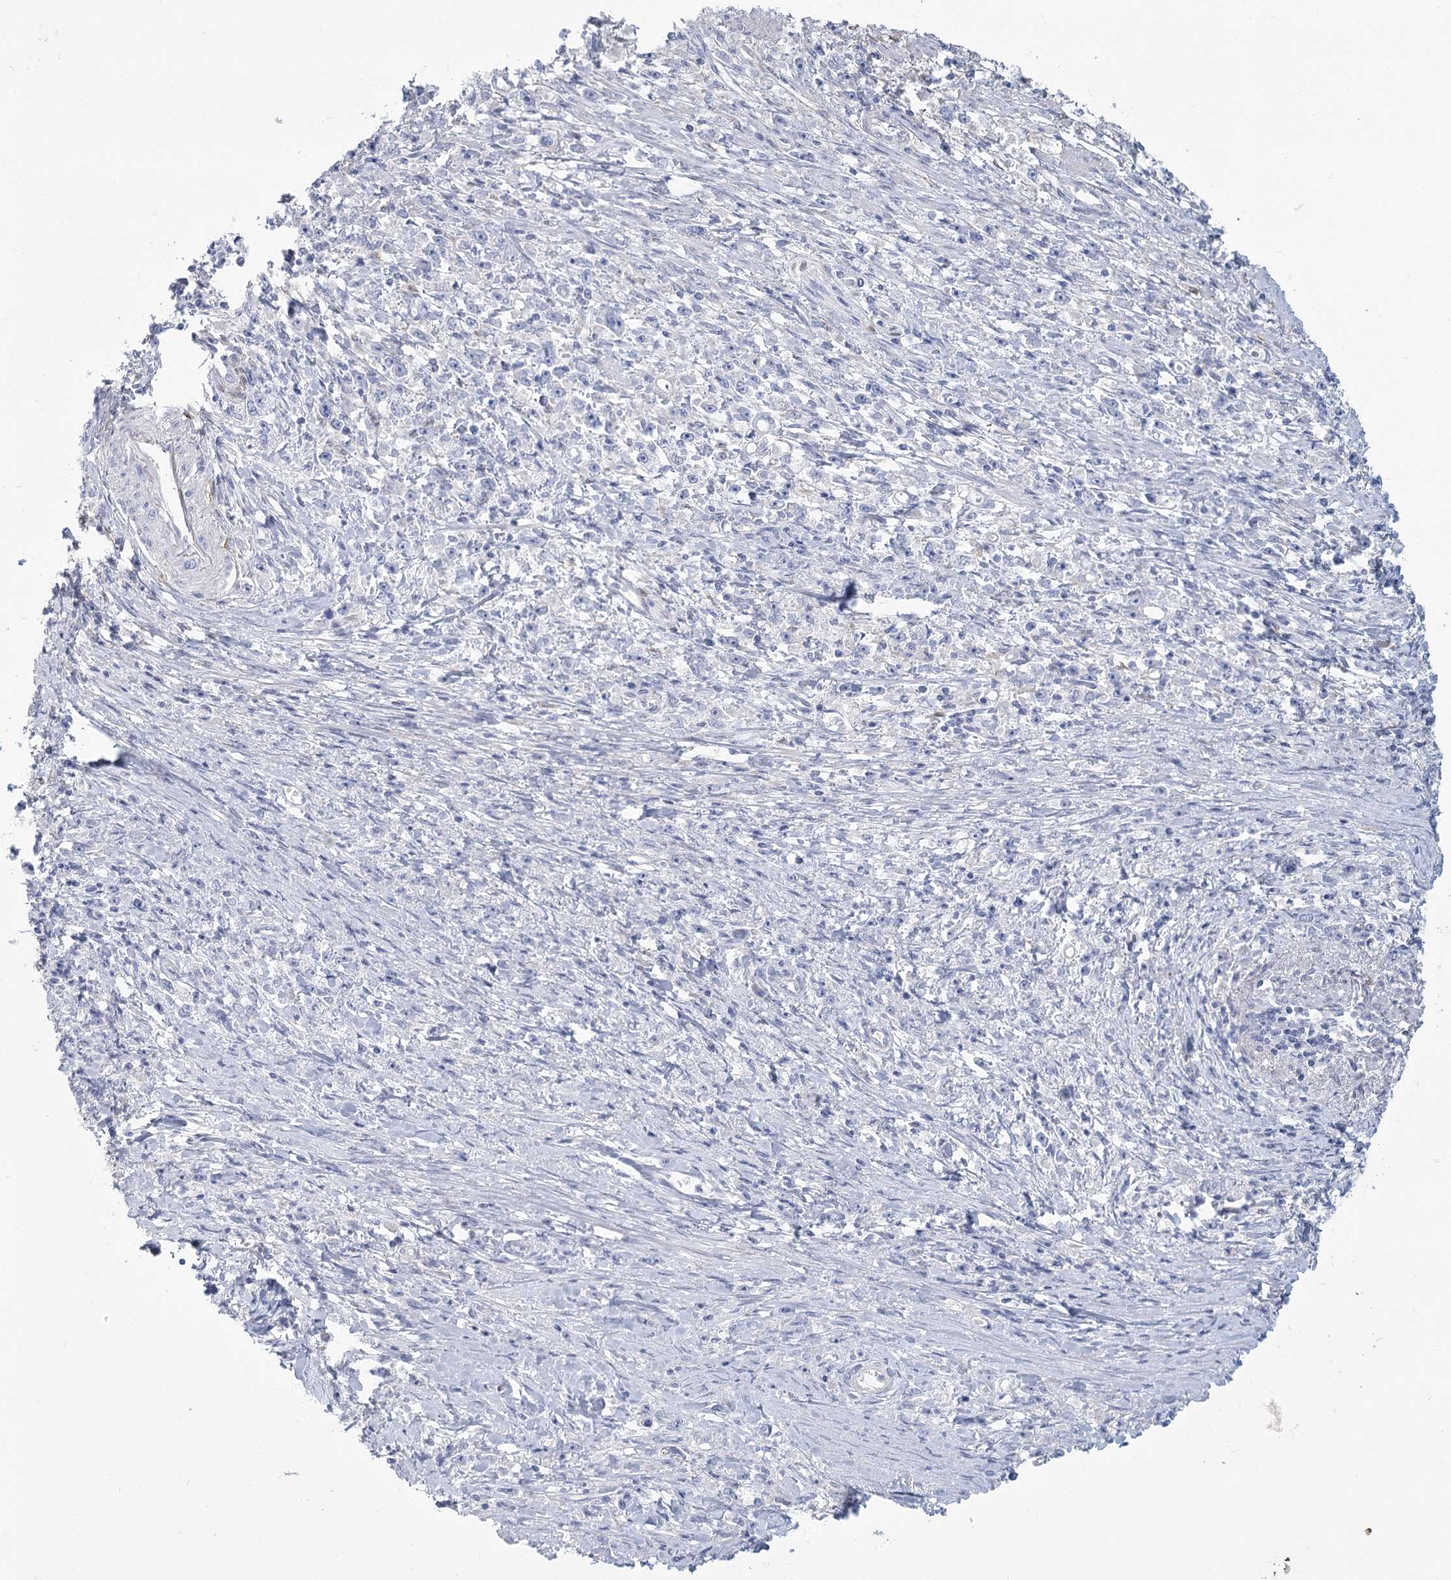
{"staining": {"intensity": "negative", "quantity": "none", "location": "none"}, "tissue": "stomach cancer", "cell_type": "Tumor cells", "image_type": "cancer", "snomed": [{"axis": "morphology", "description": "Adenocarcinoma, NOS"}, {"axis": "topography", "description": "Stomach"}], "caption": "Photomicrograph shows no significant protein positivity in tumor cells of stomach cancer (adenocarcinoma).", "gene": "CNTLN", "patient": {"sex": "female", "age": 59}}